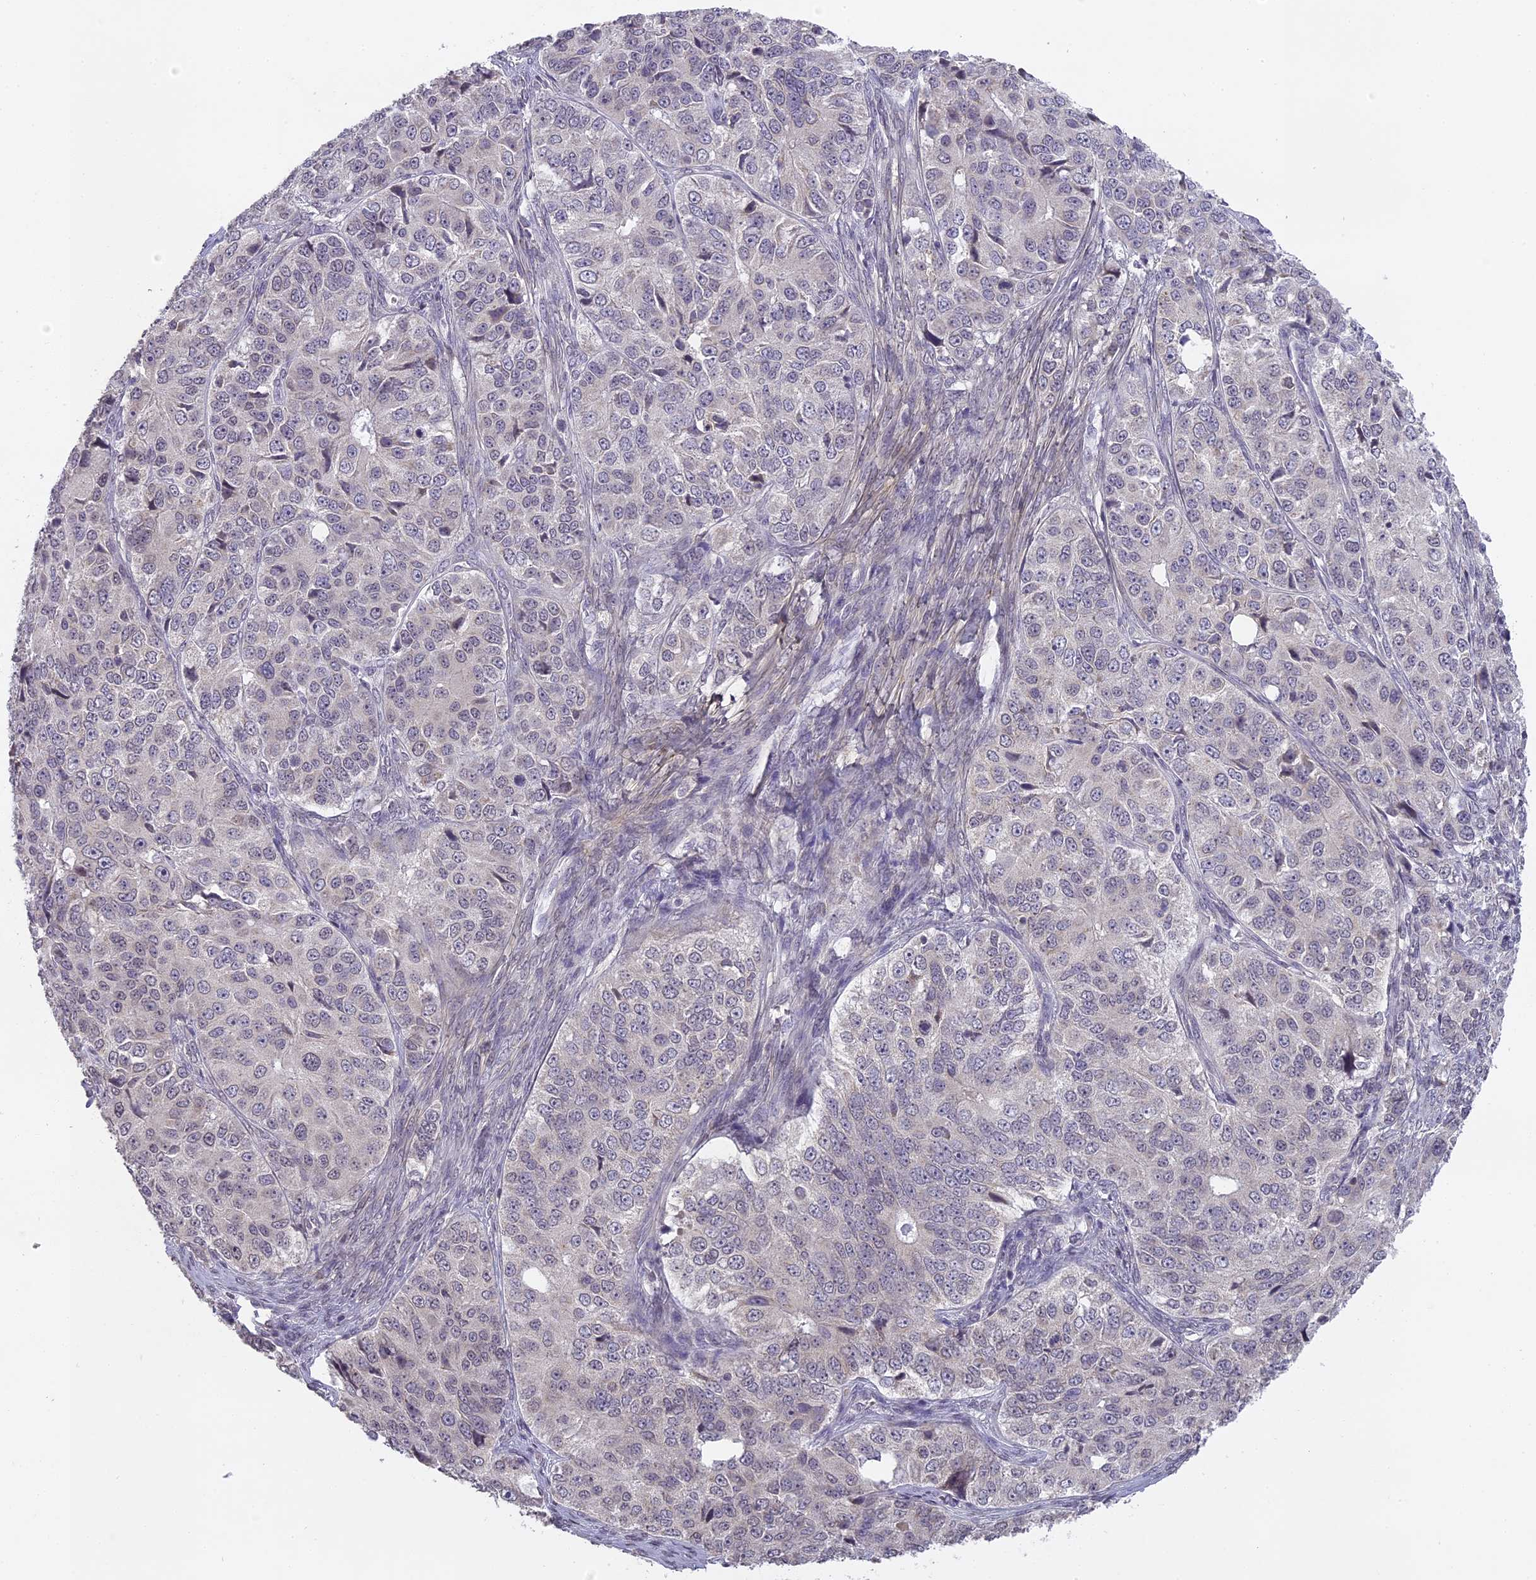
{"staining": {"intensity": "negative", "quantity": "none", "location": "none"}, "tissue": "ovarian cancer", "cell_type": "Tumor cells", "image_type": "cancer", "snomed": [{"axis": "morphology", "description": "Carcinoma, endometroid"}, {"axis": "topography", "description": "Ovary"}], "caption": "Immunohistochemistry photomicrograph of neoplastic tissue: human ovarian endometroid carcinoma stained with DAB (3,3'-diaminobenzidine) displays no significant protein staining in tumor cells.", "gene": "ERG28", "patient": {"sex": "female", "age": 51}}